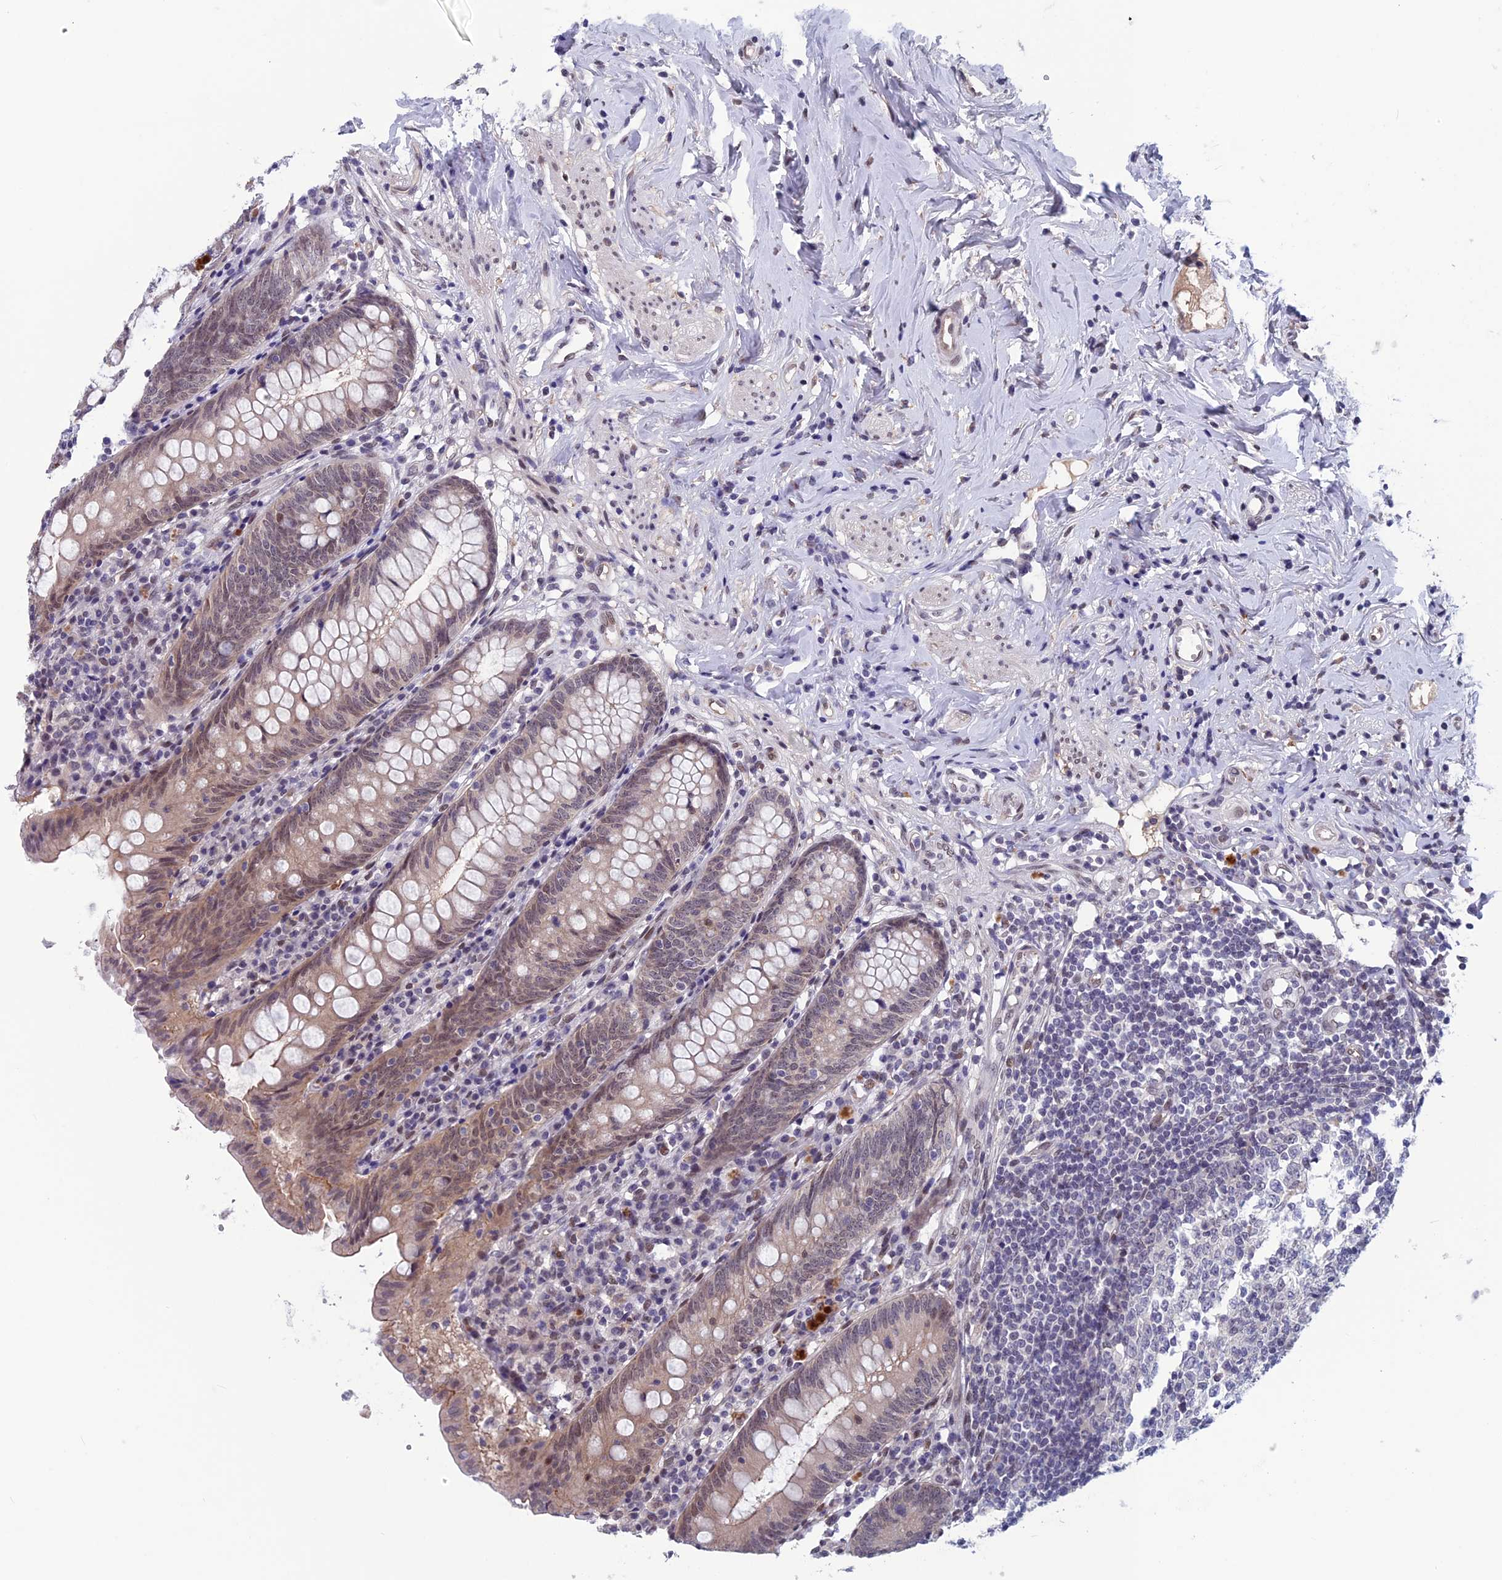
{"staining": {"intensity": "weak", "quantity": "25%-75%", "location": "cytoplasmic/membranous"}, "tissue": "appendix", "cell_type": "Glandular cells", "image_type": "normal", "snomed": [{"axis": "morphology", "description": "Normal tissue, NOS"}, {"axis": "topography", "description": "Appendix"}], "caption": "Glandular cells display weak cytoplasmic/membranous positivity in approximately 25%-75% of cells in unremarkable appendix.", "gene": "FKBPL", "patient": {"sex": "female", "age": 54}}